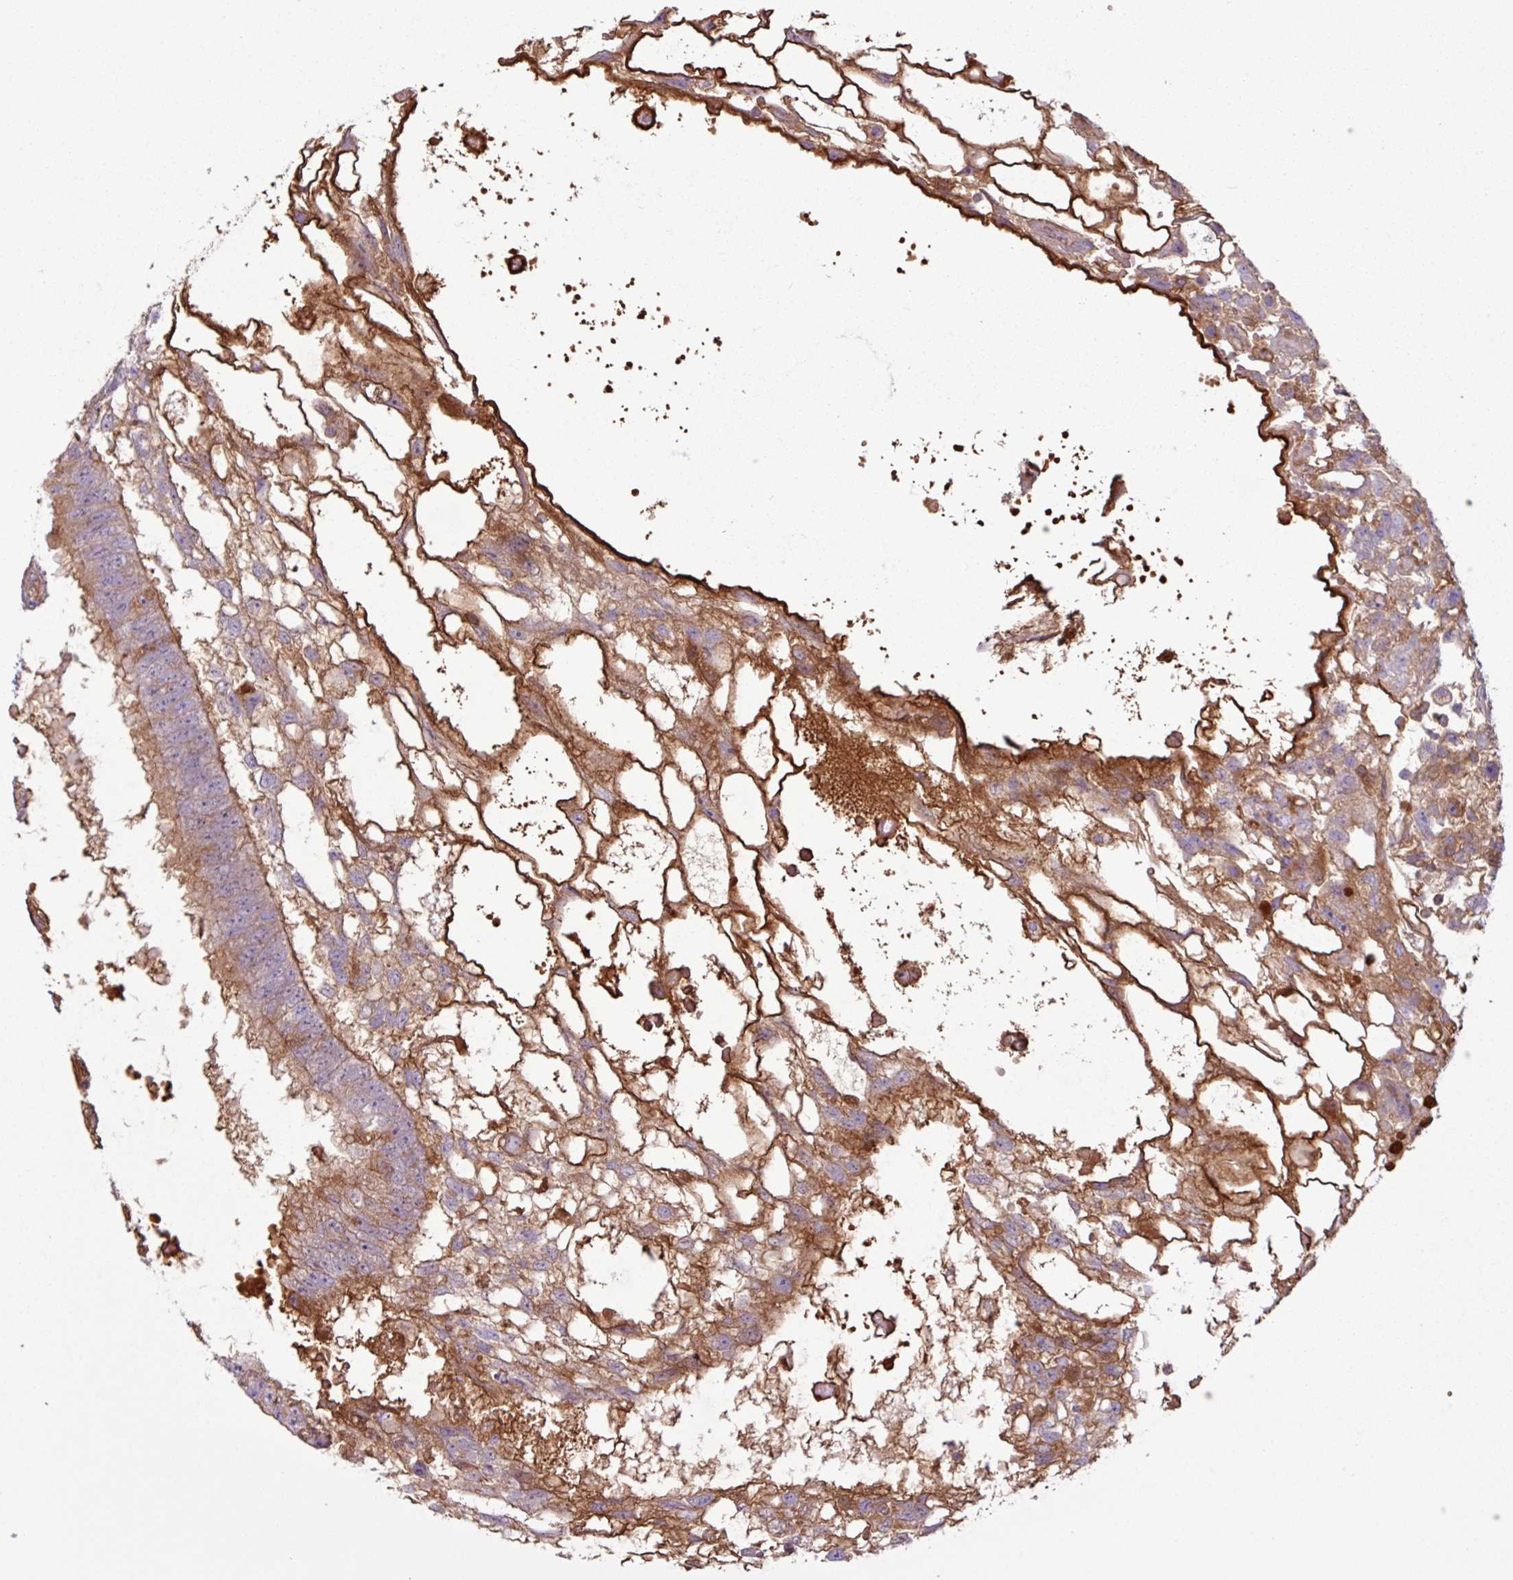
{"staining": {"intensity": "moderate", "quantity": "<25%", "location": "cytoplasmic/membranous"}, "tissue": "testis cancer", "cell_type": "Tumor cells", "image_type": "cancer", "snomed": [{"axis": "morphology", "description": "Normal tissue, NOS"}, {"axis": "morphology", "description": "Carcinoma, Embryonal, NOS"}, {"axis": "topography", "description": "Testis"}], "caption": "The histopathology image reveals immunohistochemical staining of embryonal carcinoma (testis). There is moderate cytoplasmic/membranous positivity is present in approximately <25% of tumor cells.", "gene": "C4B", "patient": {"sex": "male", "age": 32}}